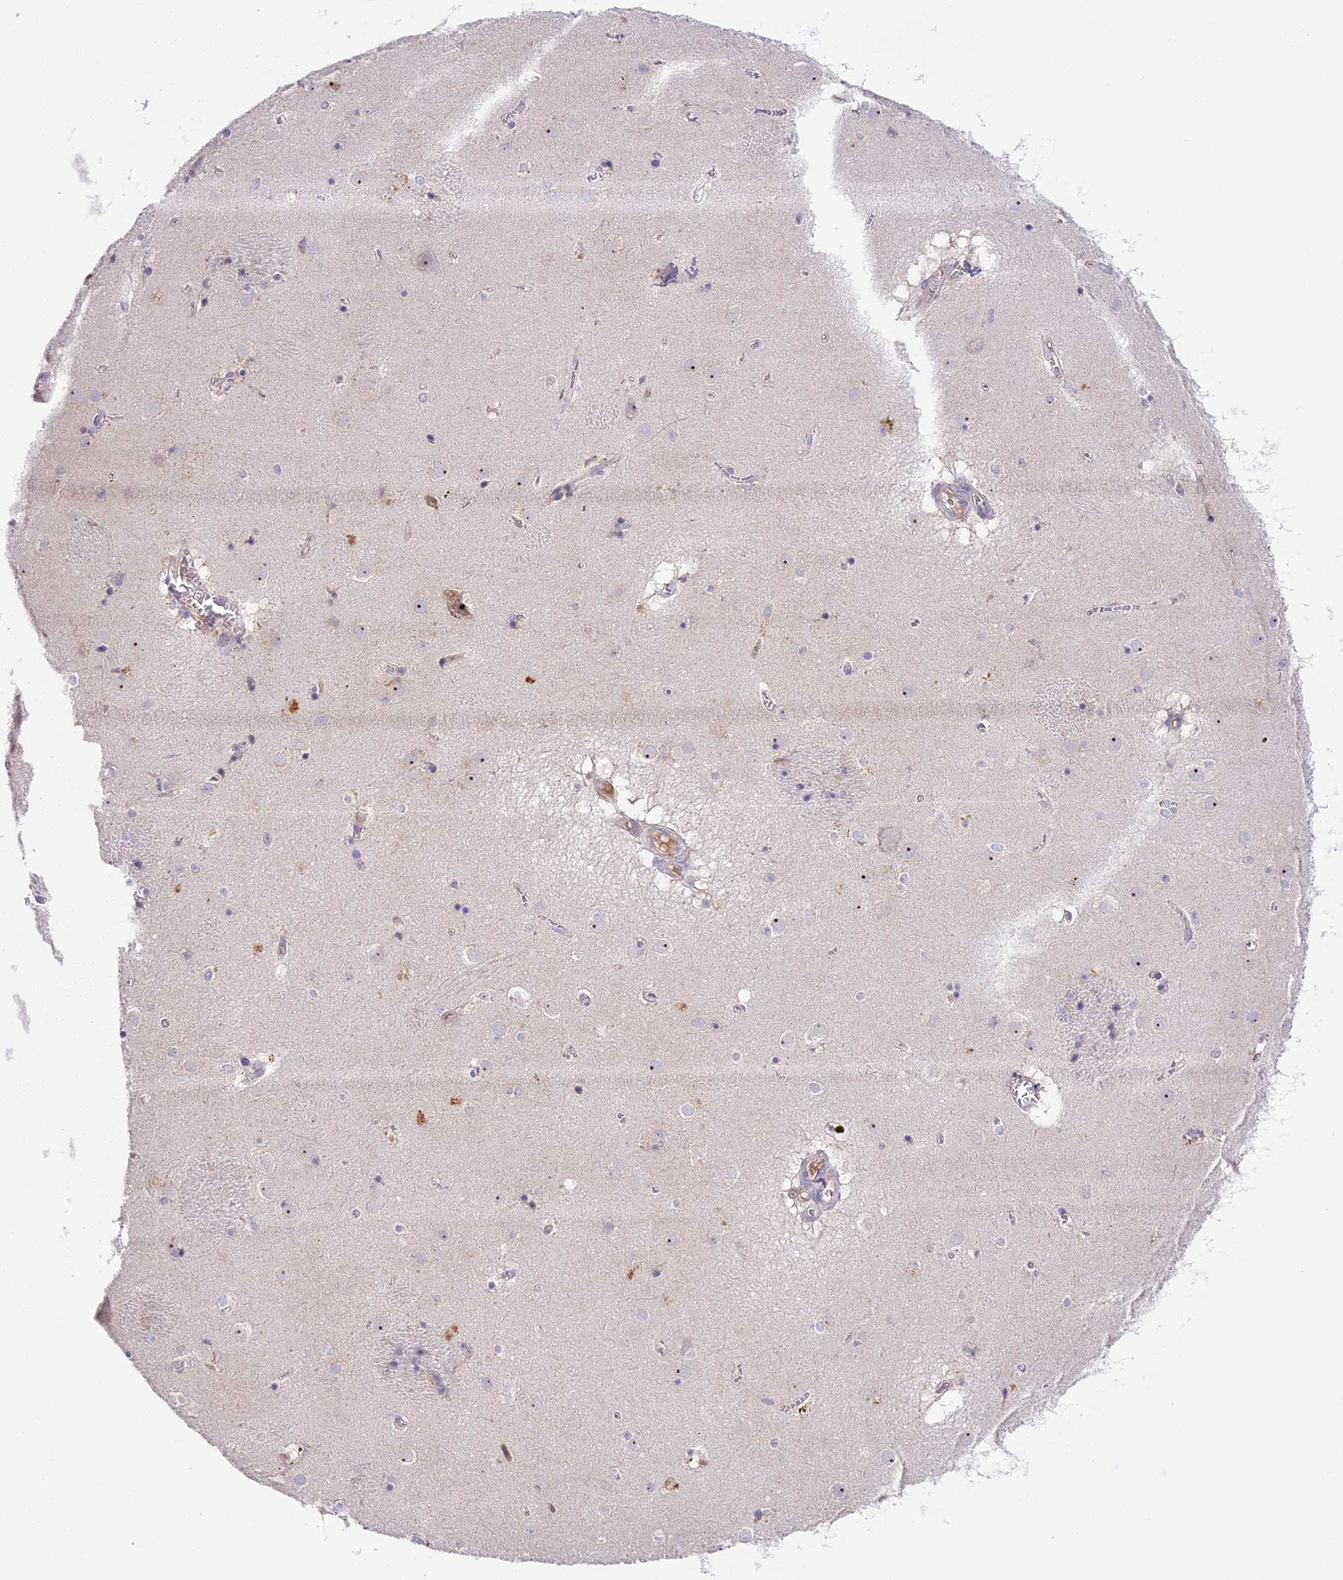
{"staining": {"intensity": "weak", "quantity": "25%-75%", "location": "nuclear"}, "tissue": "caudate", "cell_type": "Glial cells", "image_type": "normal", "snomed": [{"axis": "morphology", "description": "Normal tissue, NOS"}, {"axis": "topography", "description": "Lateral ventricle wall"}], "caption": "Protein expression analysis of benign caudate exhibits weak nuclear expression in approximately 25%-75% of glial cells. (brown staining indicates protein expression, while blue staining denotes nuclei).", "gene": "RAD51", "patient": {"sex": "male", "age": 70}}